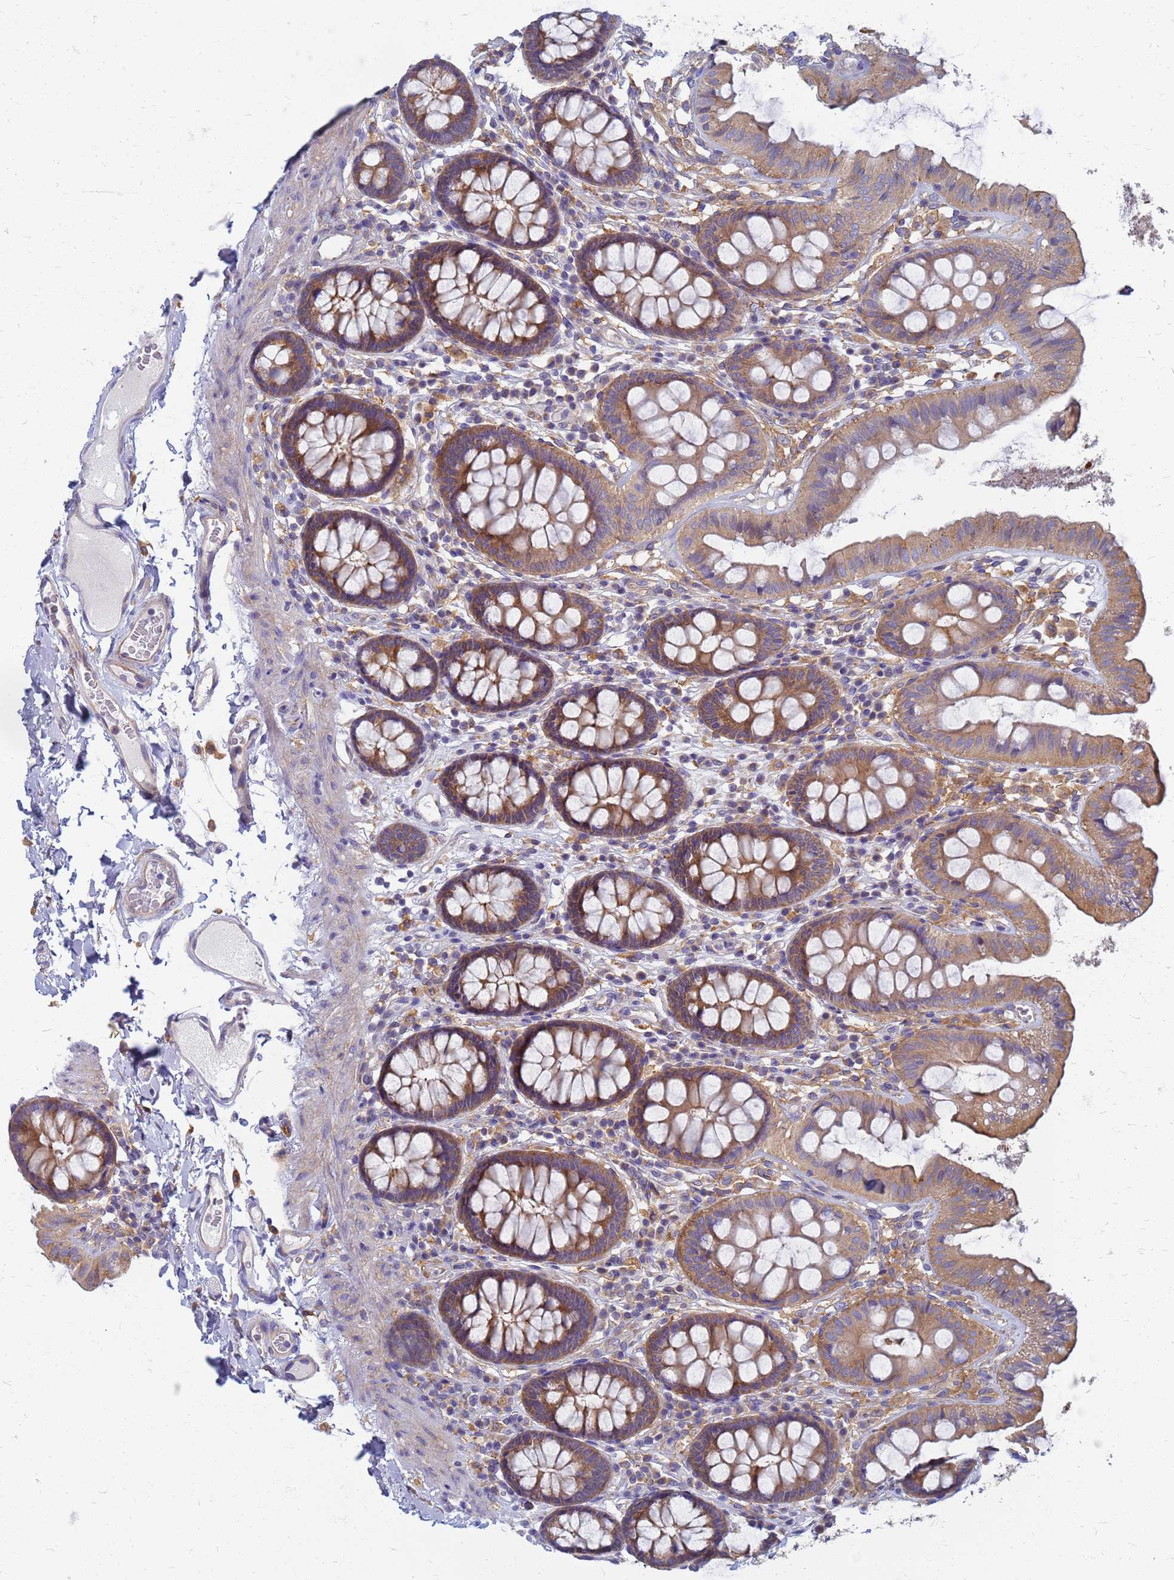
{"staining": {"intensity": "weak", "quantity": "<25%", "location": "cytoplasmic/membranous"}, "tissue": "colon", "cell_type": "Endothelial cells", "image_type": "normal", "snomed": [{"axis": "morphology", "description": "Normal tissue, NOS"}, {"axis": "topography", "description": "Colon"}], "caption": "High magnification brightfield microscopy of benign colon stained with DAB (3,3'-diaminobenzidine) (brown) and counterstained with hematoxylin (blue): endothelial cells show no significant expression.", "gene": "EEA1", "patient": {"sex": "male", "age": 84}}